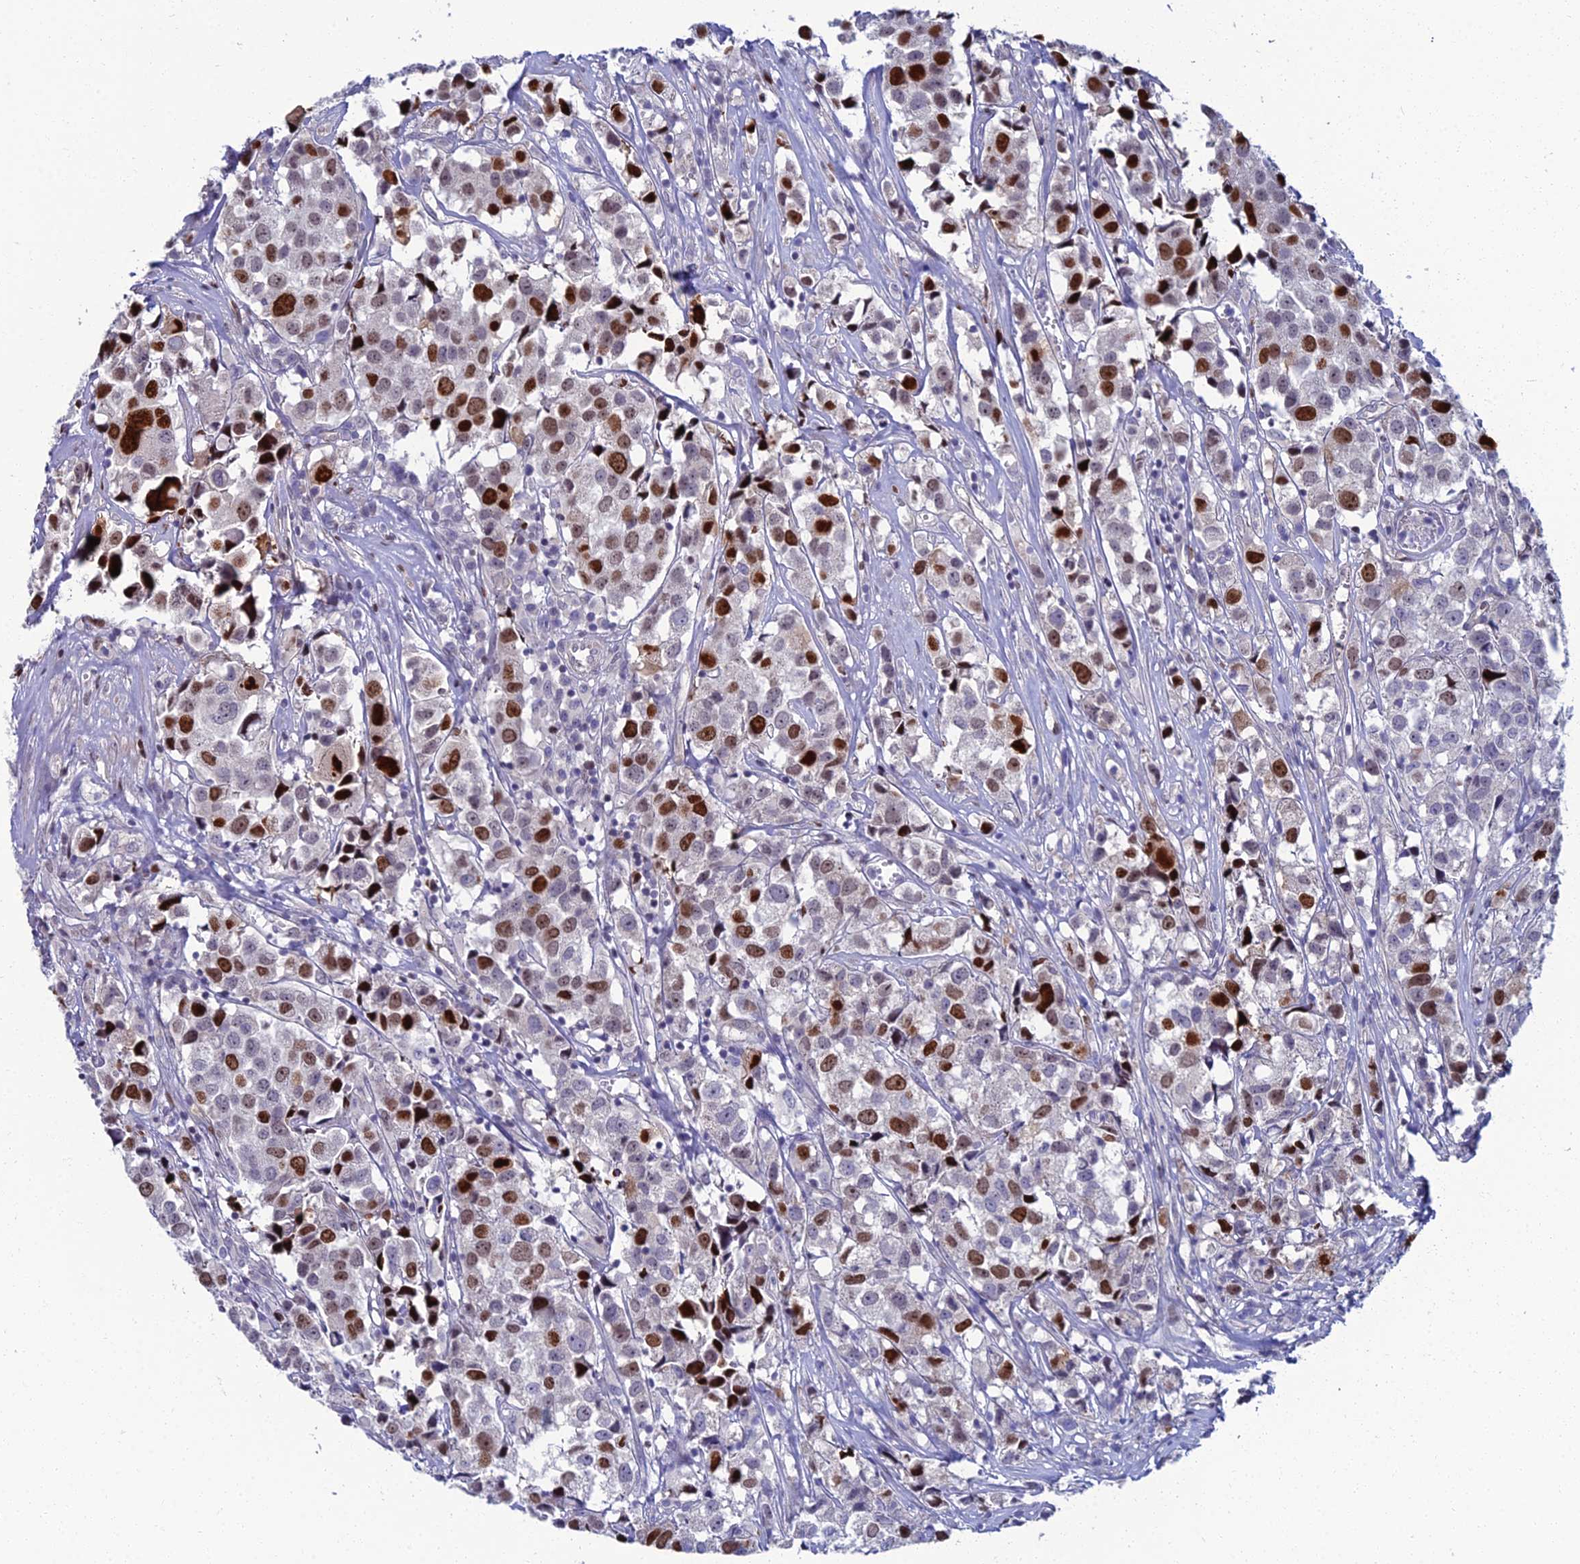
{"staining": {"intensity": "strong", "quantity": "25%-75%", "location": "nuclear"}, "tissue": "urothelial cancer", "cell_type": "Tumor cells", "image_type": "cancer", "snomed": [{"axis": "morphology", "description": "Urothelial carcinoma, High grade"}, {"axis": "topography", "description": "Urinary bladder"}], "caption": "The immunohistochemical stain highlights strong nuclear staining in tumor cells of urothelial cancer tissue. (IHC, brightfield microscopy, high magnification).", "gene": "TAF9B", "patient": {"sex": "female", "age": 75}}